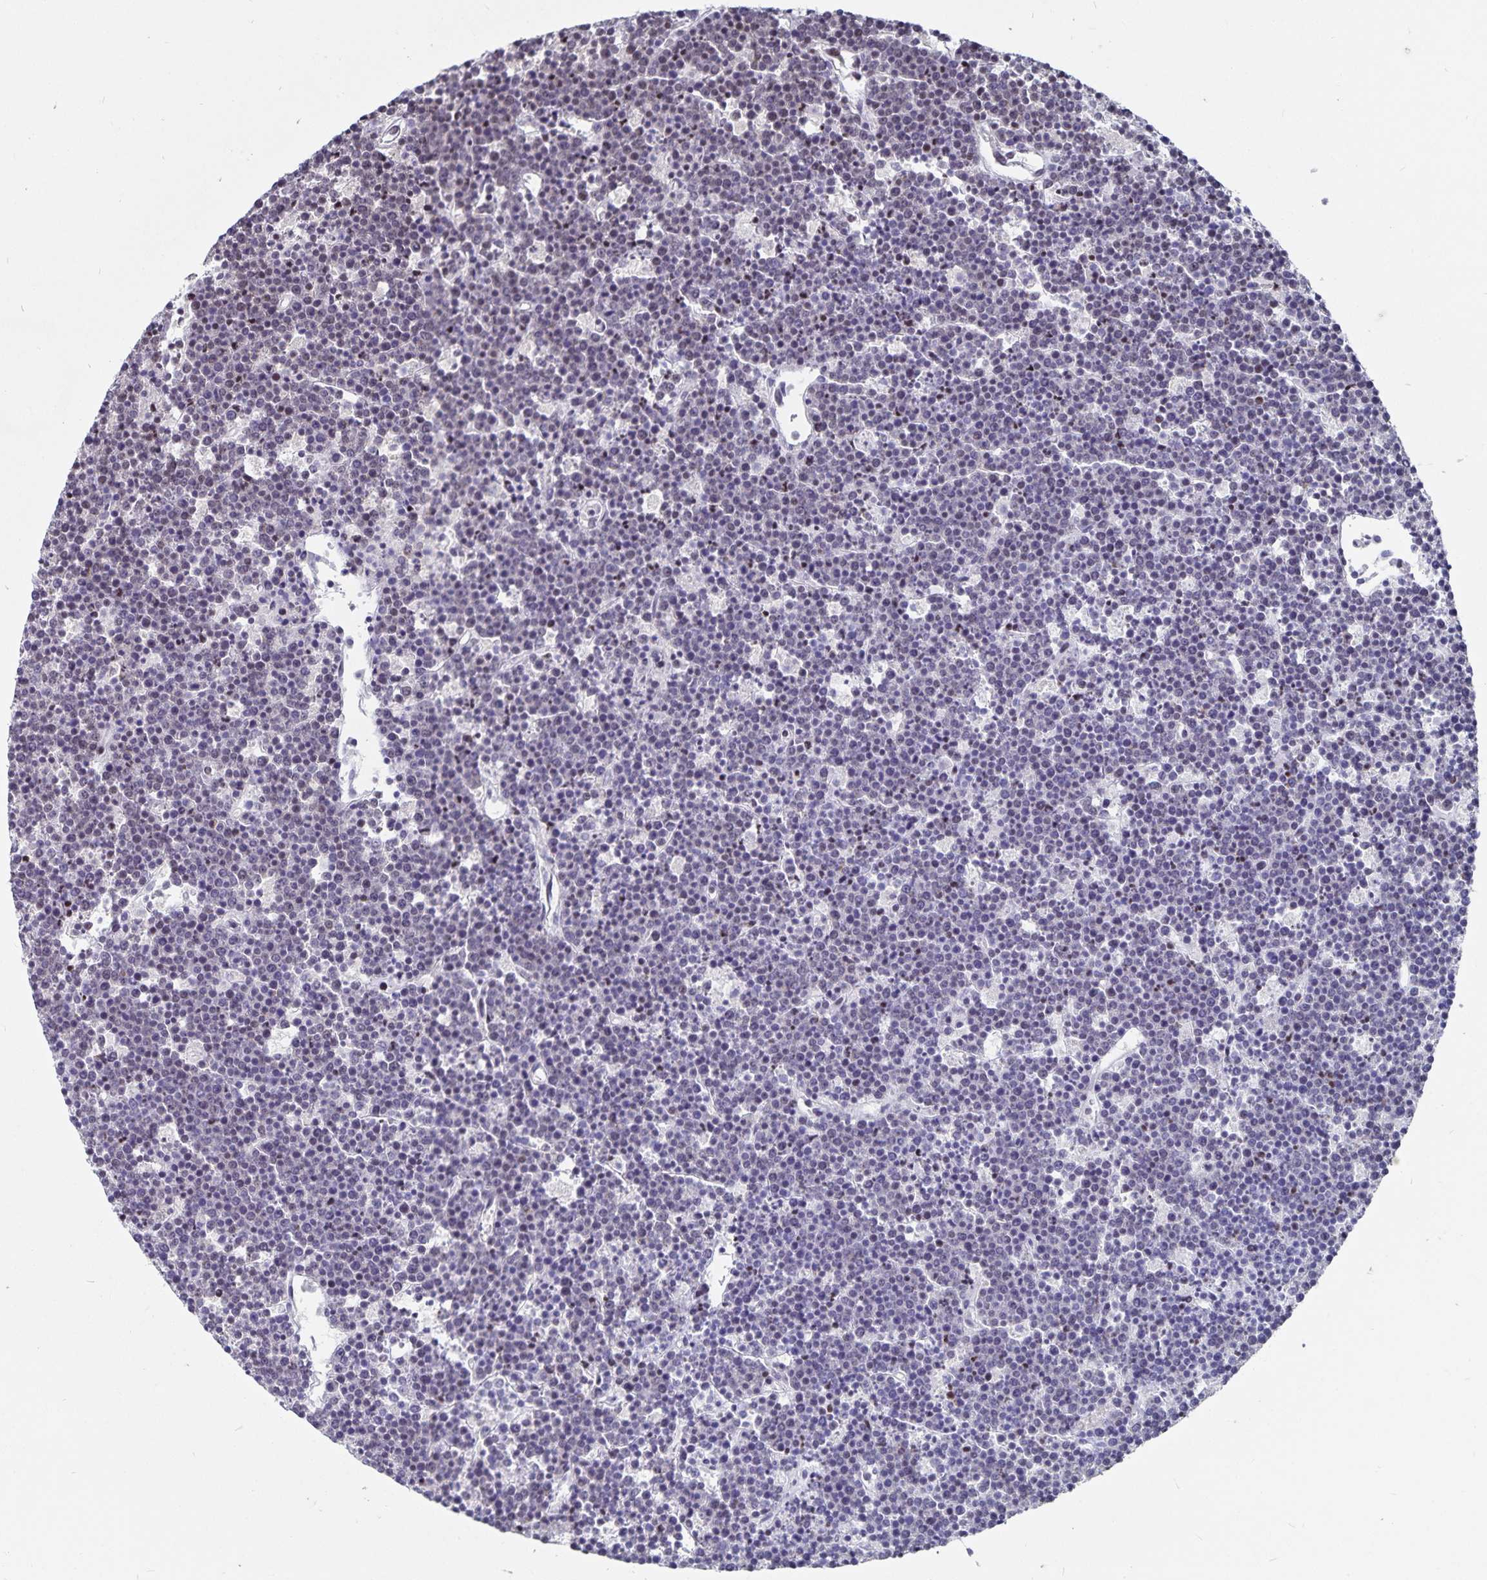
{"staining": {"intensity": "weak", "quantity": "25%-75%", "location": "nuclear"}, "tissue": "lymphoma", "cell_type": "Tumor cells", "image_type": "cancer", "snomed": [{"axis": "morphology", "description": "Malignant lymphoma, non-Hodgkin's type, High grade"}, {"axis": "topography", "description": "Ovary"}], "caption": "Immunohistochemistry photomicrograph of neoplastic tissue: high-grade malignant lymphoma, non-Hodgkin's type stained using immunohistochemistry (IHC) displays low levels of weak protein expression localized specifically in the nuclear of tumor cells, appearing as a nuclear brown color.", "gene": "PBX2", "patient": {"sex": "female", "age": 56}}